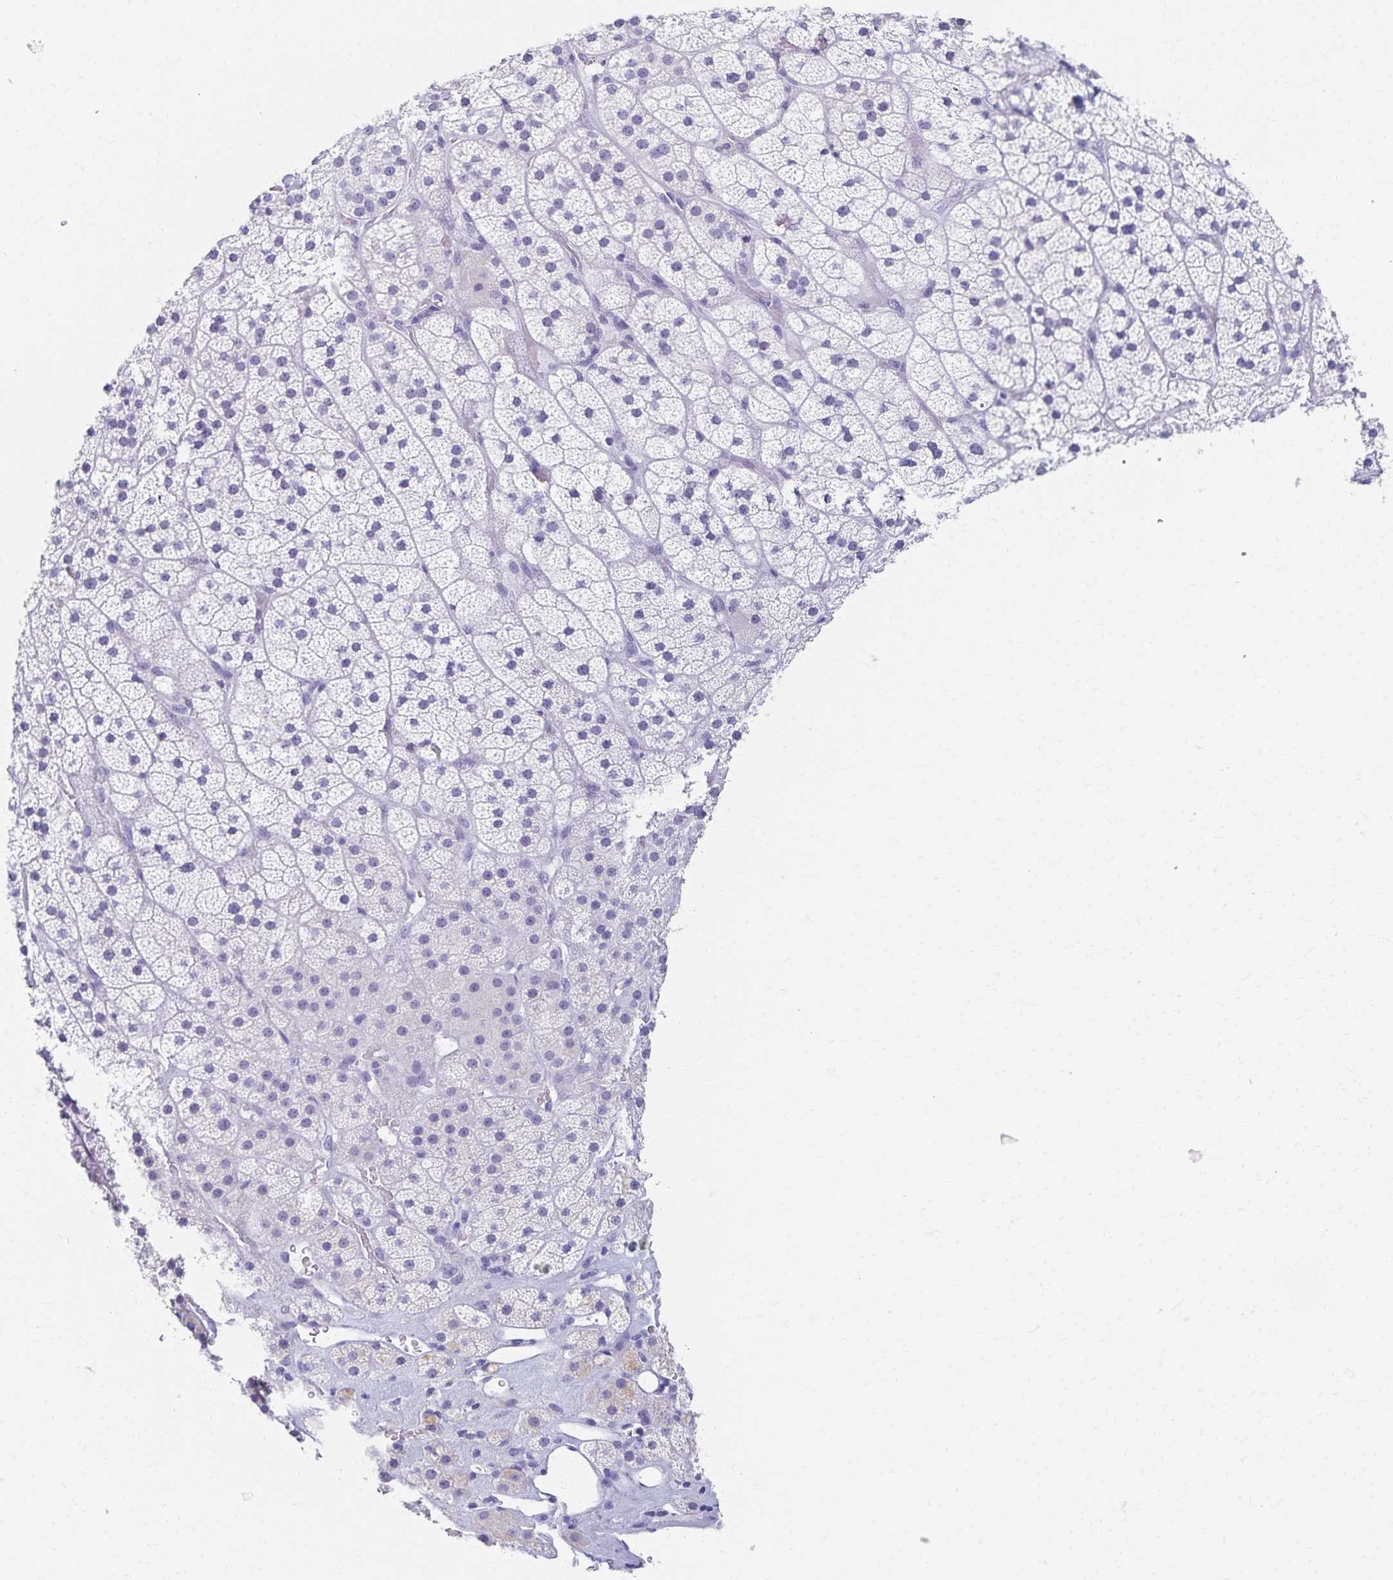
{"staining": {"intensity": "negative", "quantity": "none", "location": "none"}, "tissue": "adrenal gland", "cell_type": "Glandular cells", "image_type": "normal", "snomed": [{"axis": "morphology", "description": "Normal tissue, NOS"}, {"axis": "topography", "description": "Adrenal gland"}], "caption": "This is a image of immunohistochemistry staining of normal adrenal gland, which shows no staining in glandular cells. (Brightfield microscopy of DAB immunohistochemistry (IHC) at high magnification).", "gene": "C2orf50", "patient": {"sex": "male", "age": 57}}